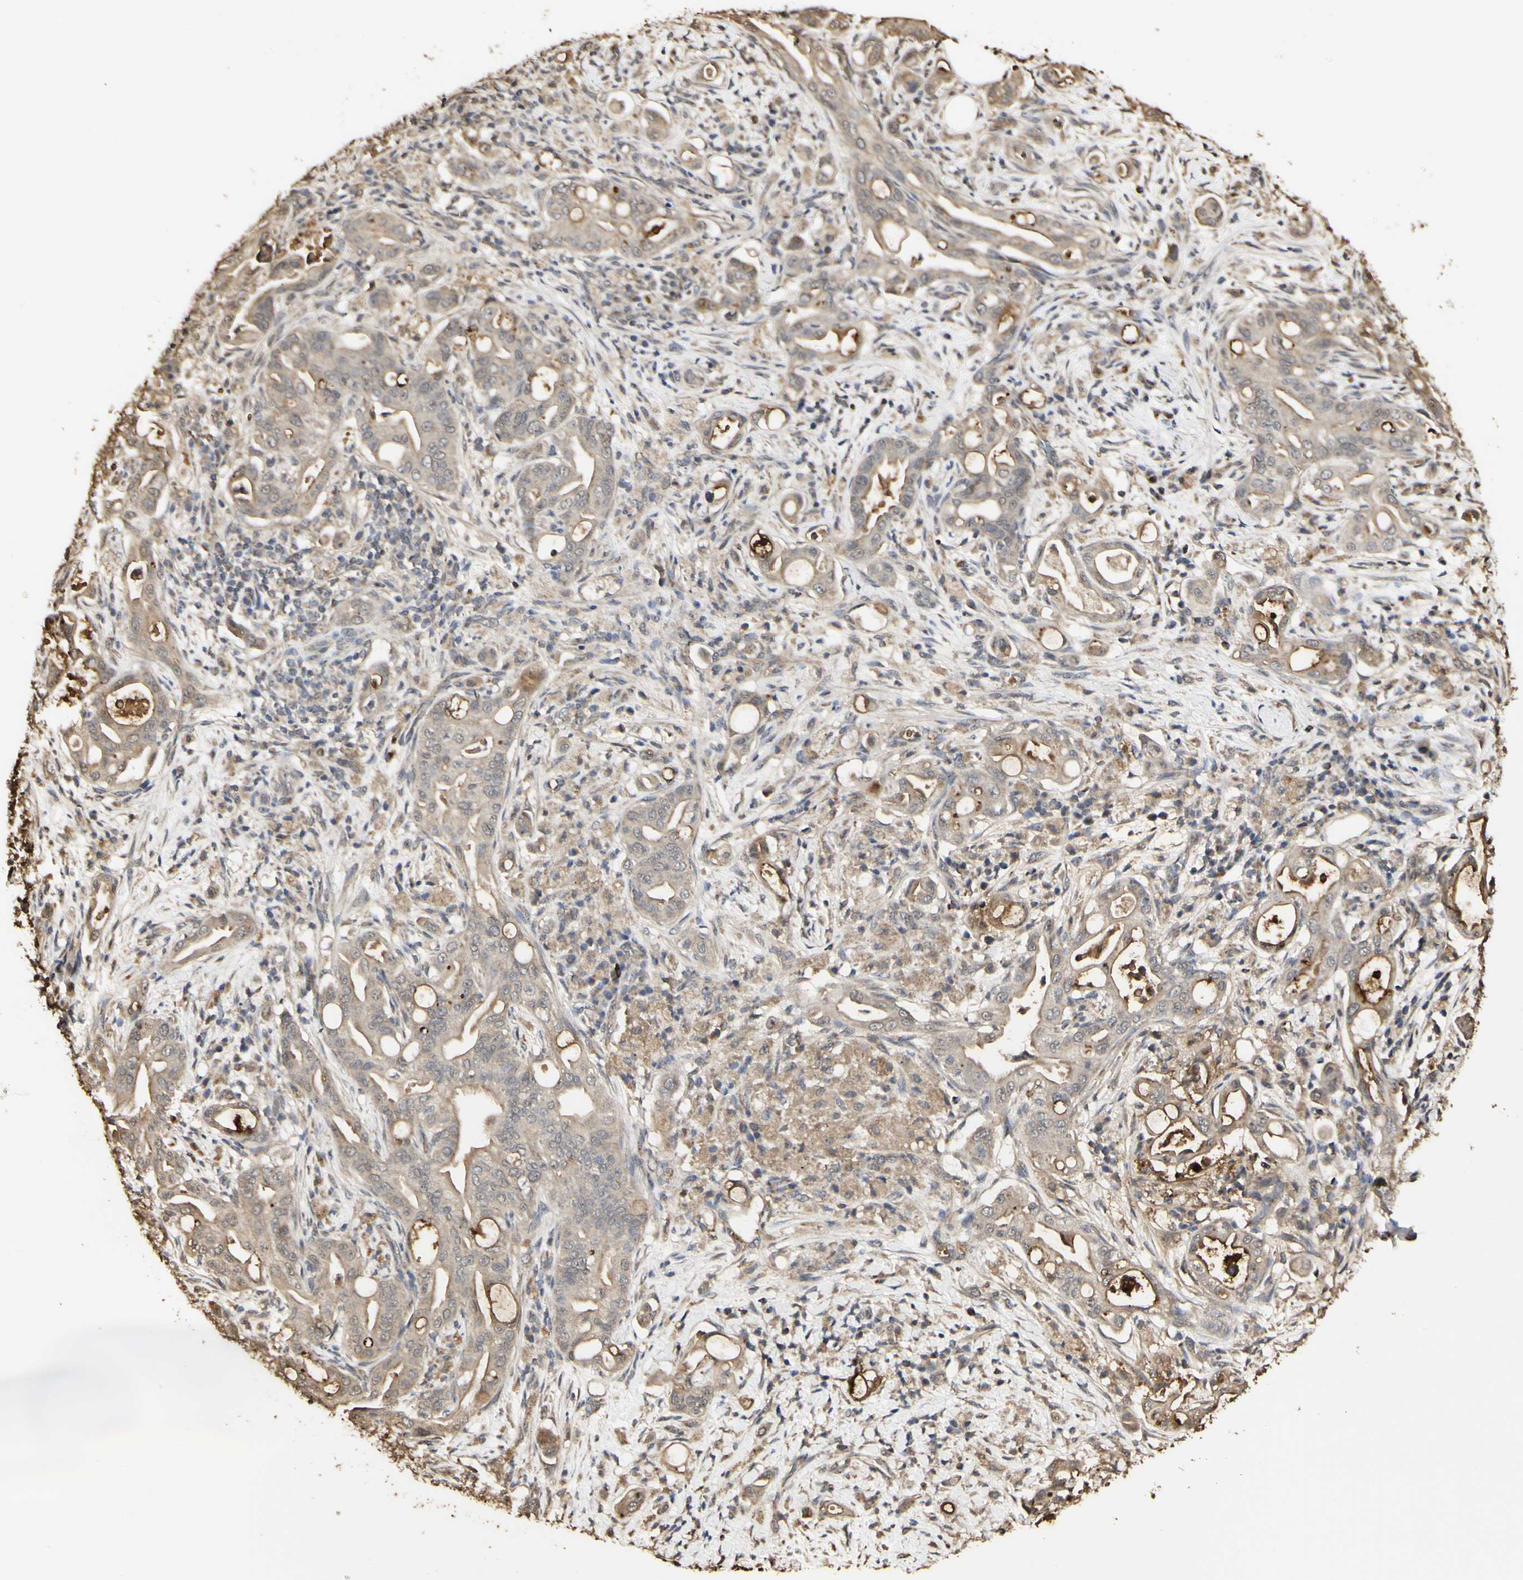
{"staining": {"intensity": "weak", "quantity": ">75%", "location": "cytoplasmic/membranous"}, "tissue": "liver cancer", "cell_type": "Tumor cells", "image_type": "cancer", "snomed": [{"axis": "morphology", "description": "Cholangiocarcinoma"}, {"axis": "topography", "description": "Liver"}], "caption": "Immunohistochemical staining of liver cholangiocarcinoma displays low levels of weak cytoplasmic/membranous expression in approximately >75% of tumor cells.", "gene": "TAOK1", "patient": {"sex": "female", "age": 68}}